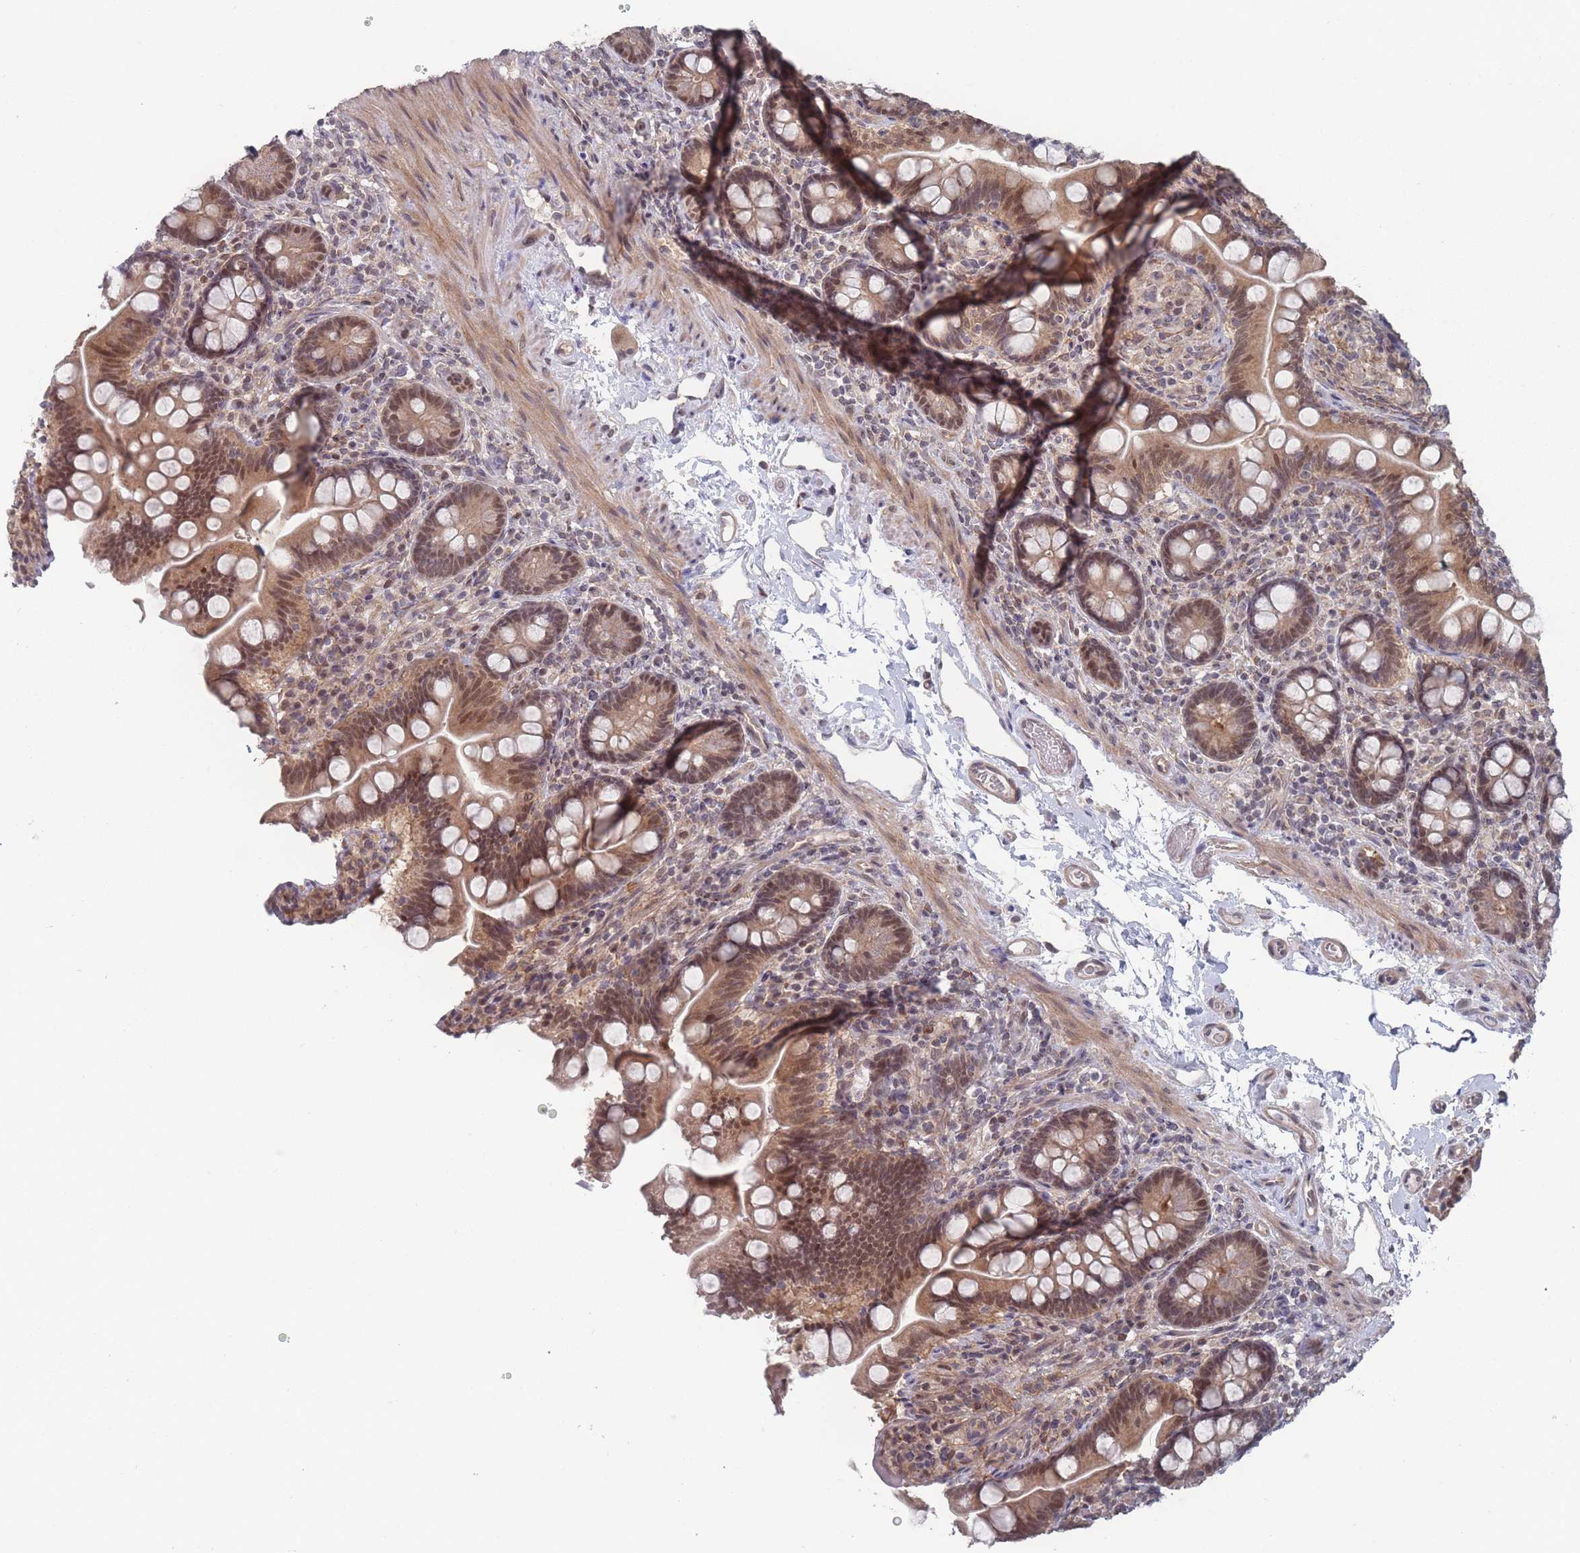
{"staining": {"intensity": "moderate", "quantity": ">75%", "location": "cytoplasmic/membranous,nuclear"}, "tissue": "small intestine", "cell_type": "Glandular cells", "image_type": "normal", "snomed": [{"axis": "morphology", "description": "Normal tissue, NOS"}, {"axis": "topography", "description": "Small intestine"}], "caption": "Moderate cytoplasmic/membranous,nuclear positivity is appreciated in approximately >75% of glandular cells in benign small intestine. (Brightfield microscopy of DAB IHC at high magnification).", "gene": "CNTRL", "patient": {"sex": "female", "age": 64}}